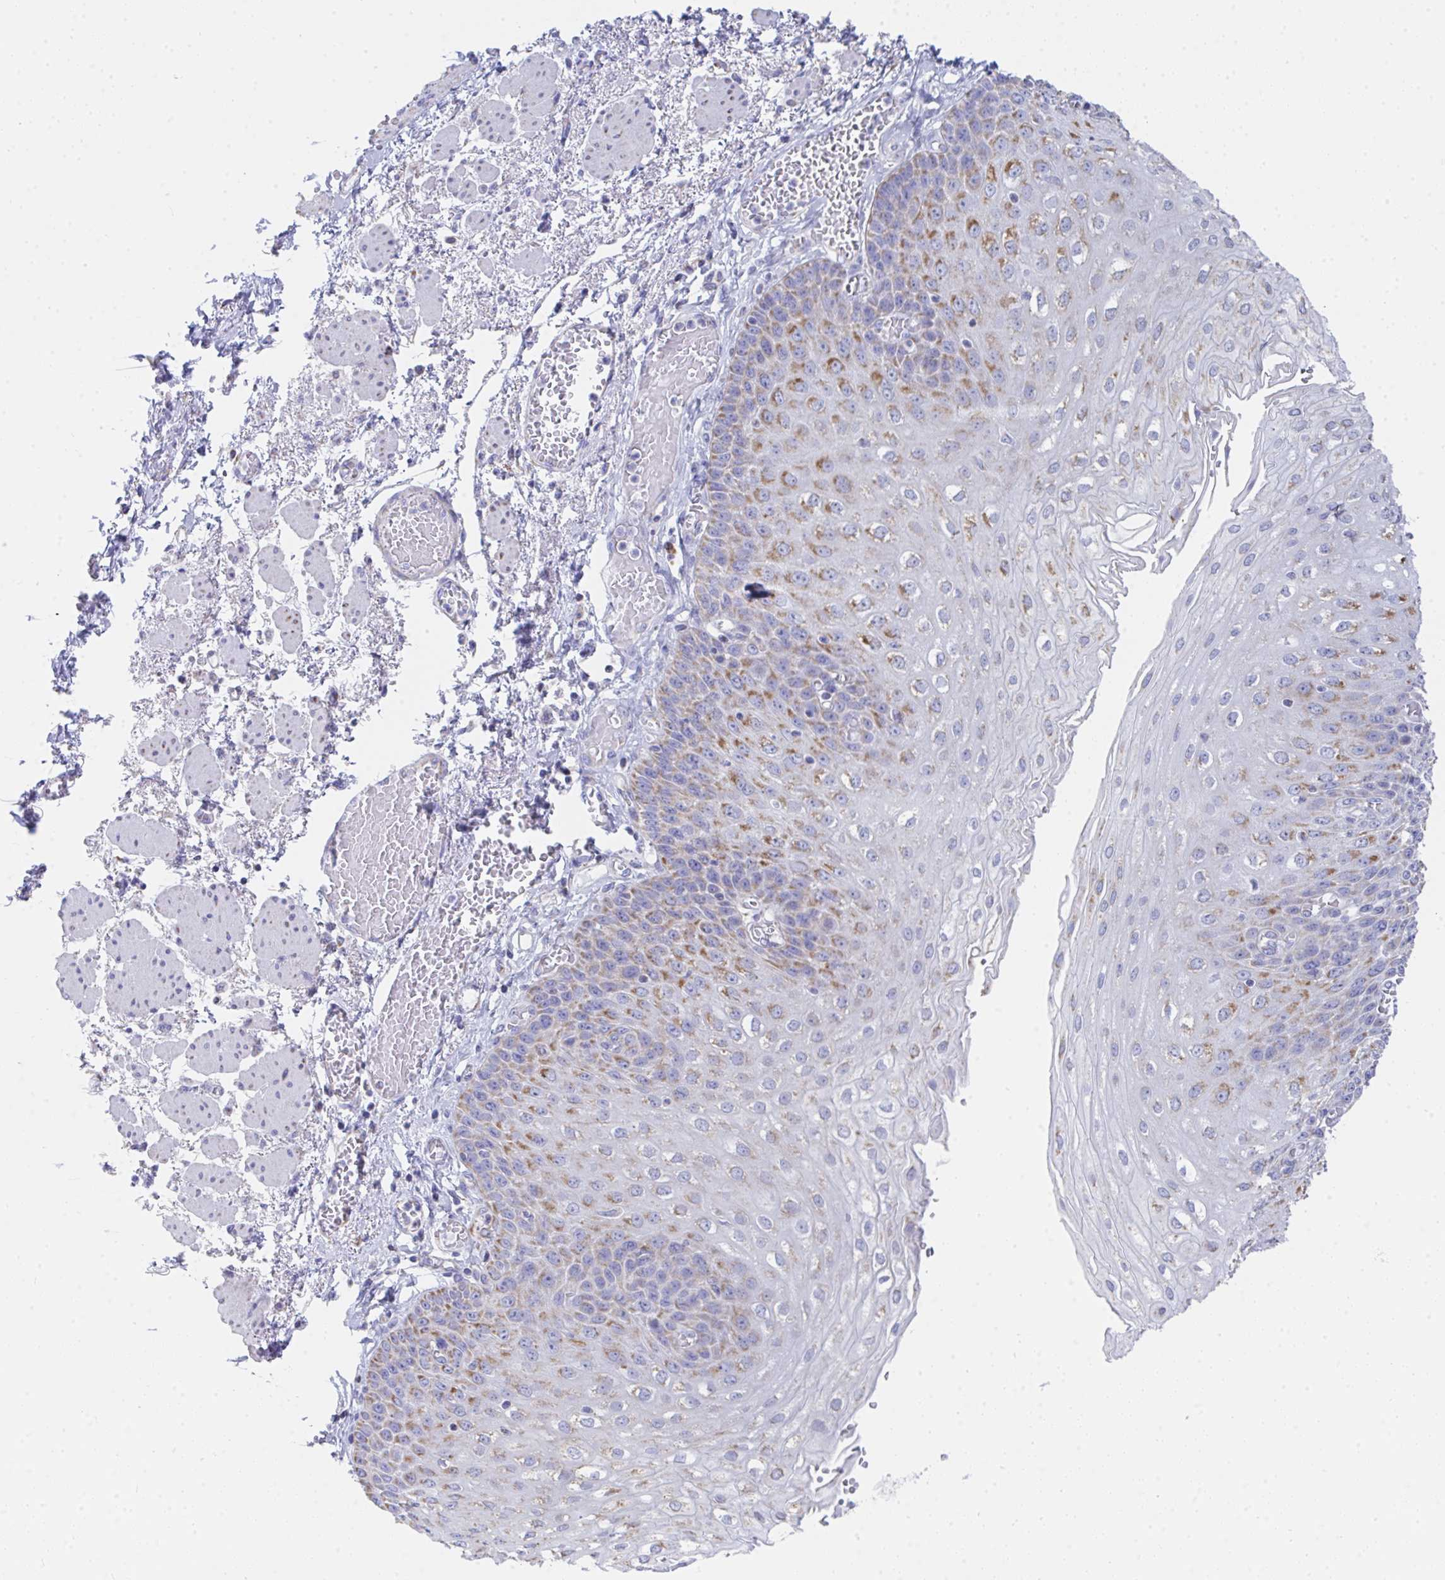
{"staining": {"intensity": "moderate", "quantity": "<25%", "location": "cytoplasmic/membranous"}, "tissue": "esophagus", "cell_type": "Squamous epithelial cells", "image_type": "normal", "snomed": [{"axis": "morphology", "description": "Normal tissue, NOS"}, {"axis": "morphology", "description": "Adenocarcinoma, NOS"}, {"axis": "topography", "description": "Esophagus"}], "caption": "Esophagus stained with DAB IHC displays low levels of moderate cytoplasmic/membranous expression in about <25% of squamous epithelial cells. Using DAB (brown) and hematoxylin (blue) stains, captured at high magnification using brightfield microscopy.", "gene": "AIFM1", "patient": {"sex": "male", "age": 81}}